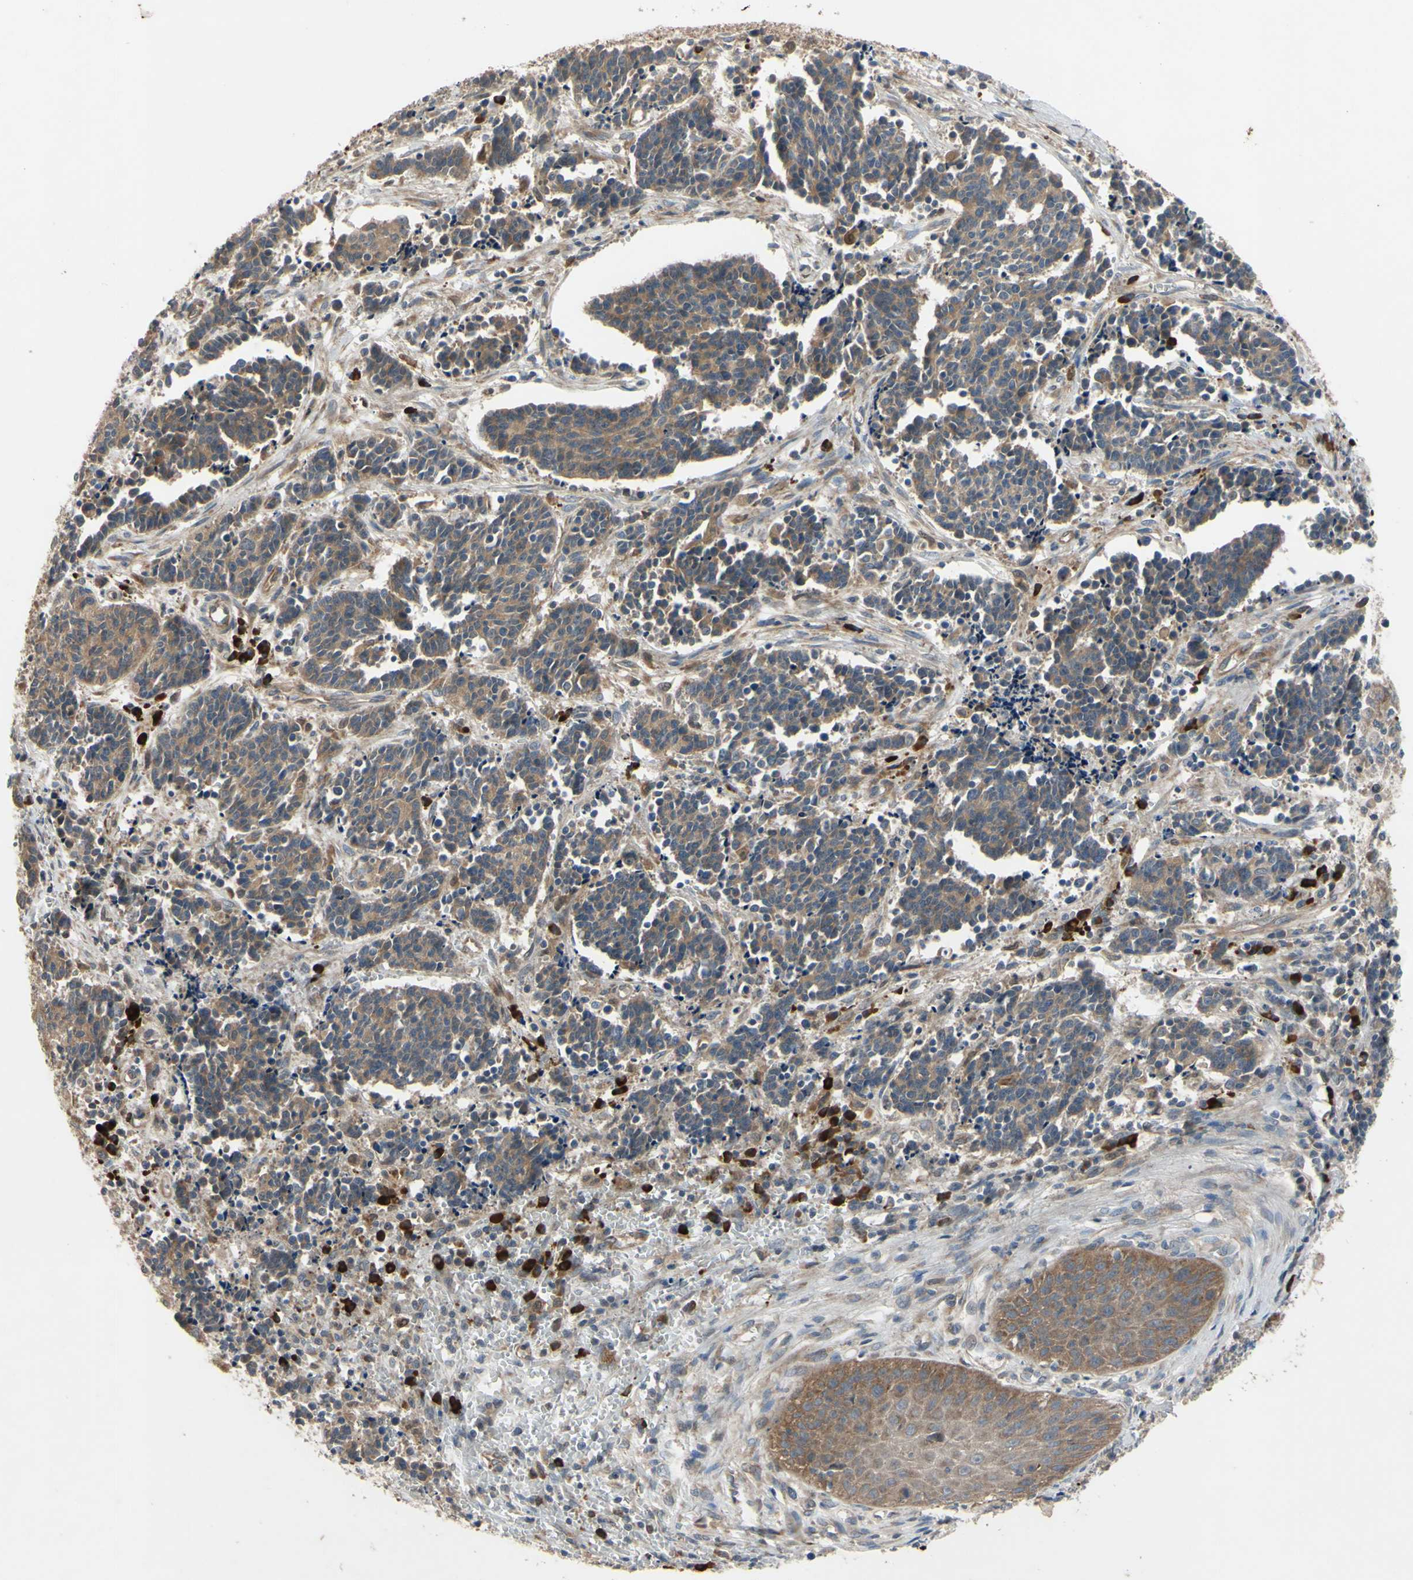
{"staining": {"intensity": "moderate", "quantity": ">75%", "location": "cytoplasmic/membranous"}, "tissue": "cervical cancer", "cell_type": "Tumor cells", "image_type": "cancer", "snomed": [{"axis": "morphology", "description": "Squamous cell carcinoma, NOS"}, {"axis": "topography", "description": "Cervix"}], "caption": "DAB (3,3'-diaminobenzidine) immunohistochemical staining of human squamous cell carcinoma (cervical) reveals moderate cytoplasmic/membranous protein expression in approximately >75% of tumor cells.", "gene": "XIAP", "patient": {"sex": "female", "age": 35}}